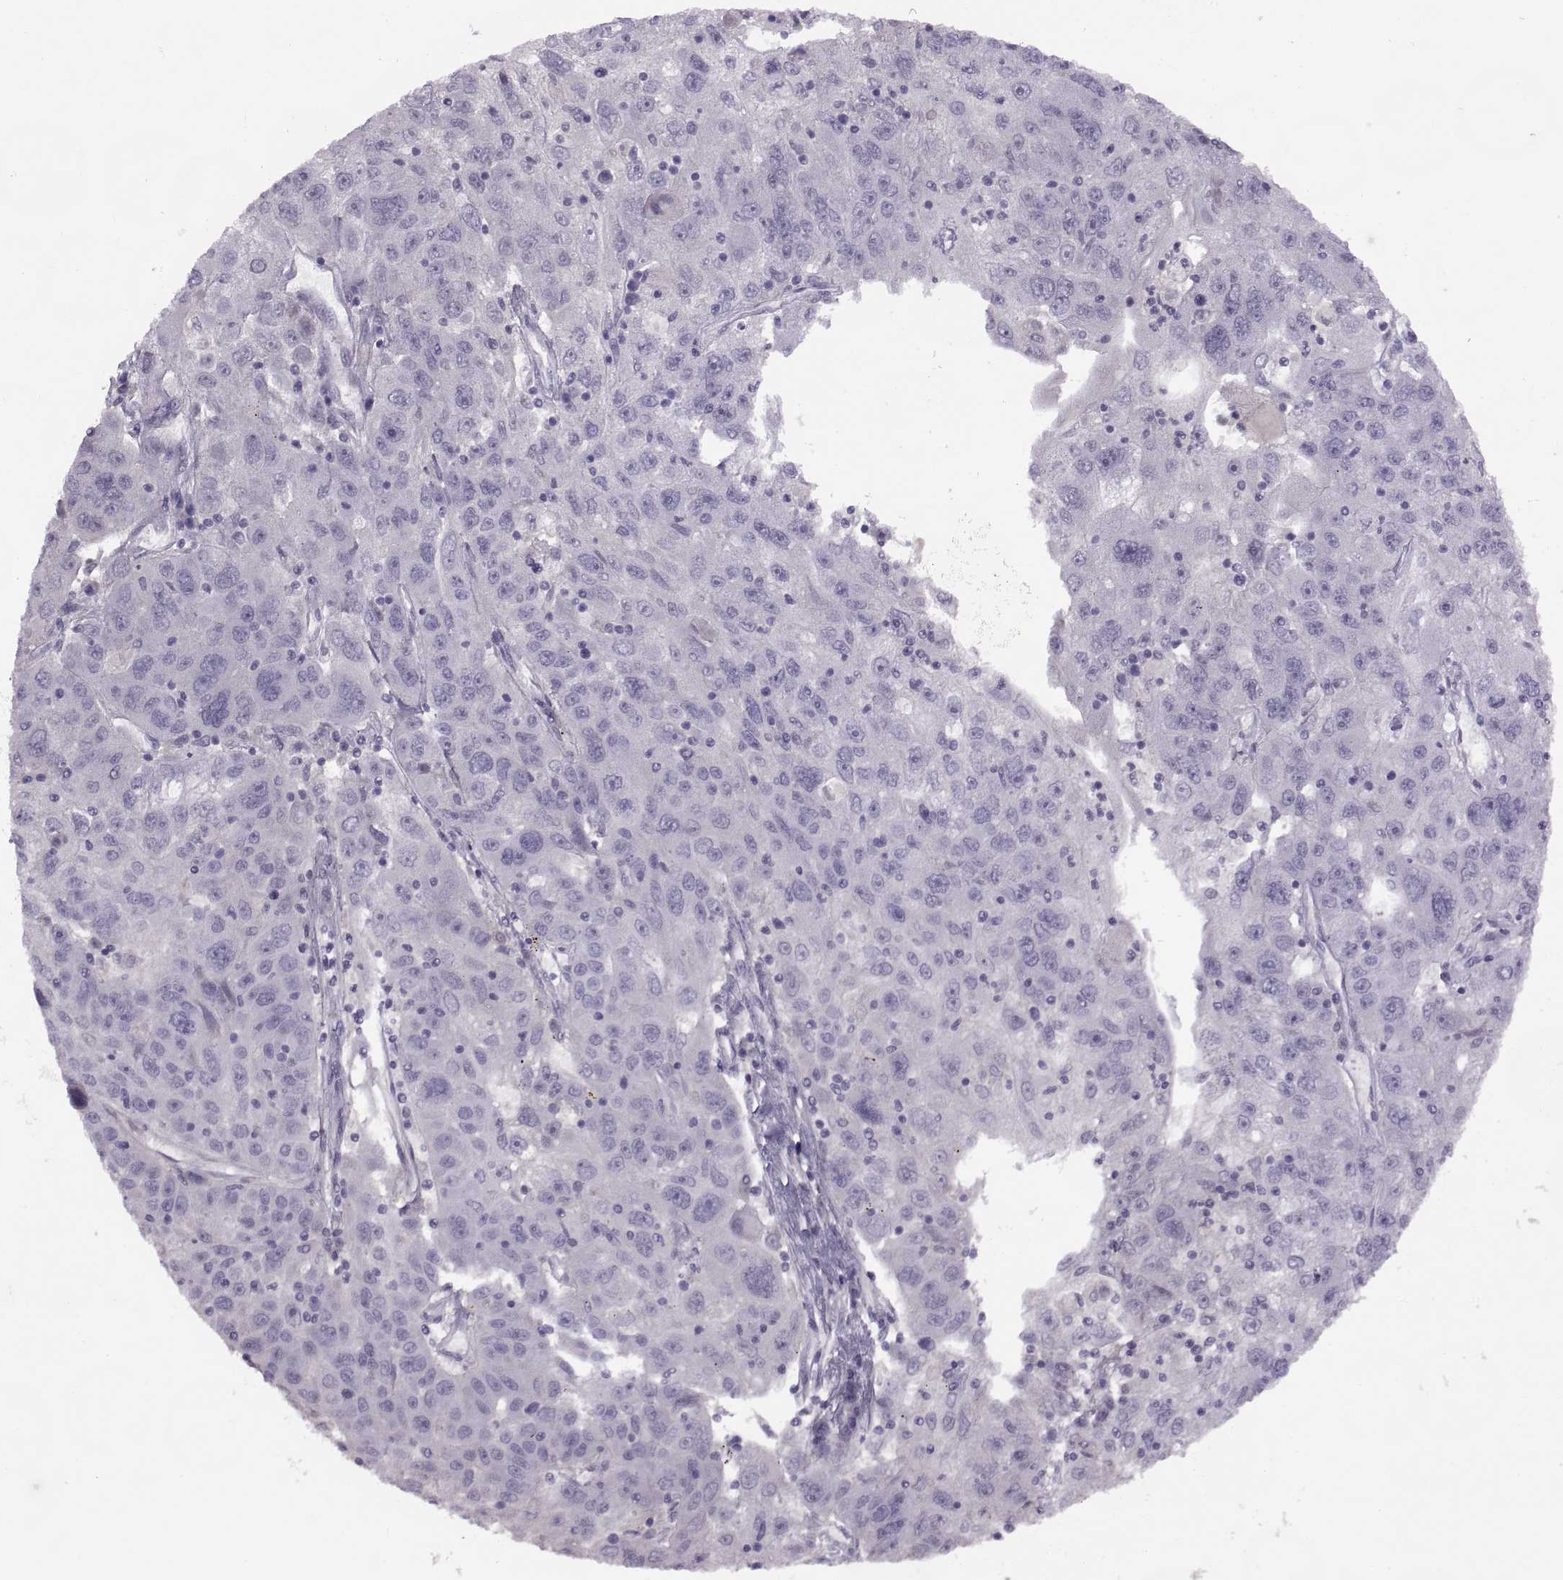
{"staining": {"intensity": "negative", "quantity": "none", "location": "none"}, "tissue": "stomach cancer", "cell_type": "Tumor cells", "image_type": "cancer", "snomed": [{"axis": "morphology", "description": "Adenocarcinoma, NOS"}, {"axis": "topography", "description": "Stomach"}], "caption": "Protein analysis of stomach adenocarcinoma reveals no significant positivity in tumor cells. (DAB immunohistochemistry with hematoxylin counter stain).", "gene": "RSPH6A", "patient": {"sex": "male", "age": 56}}